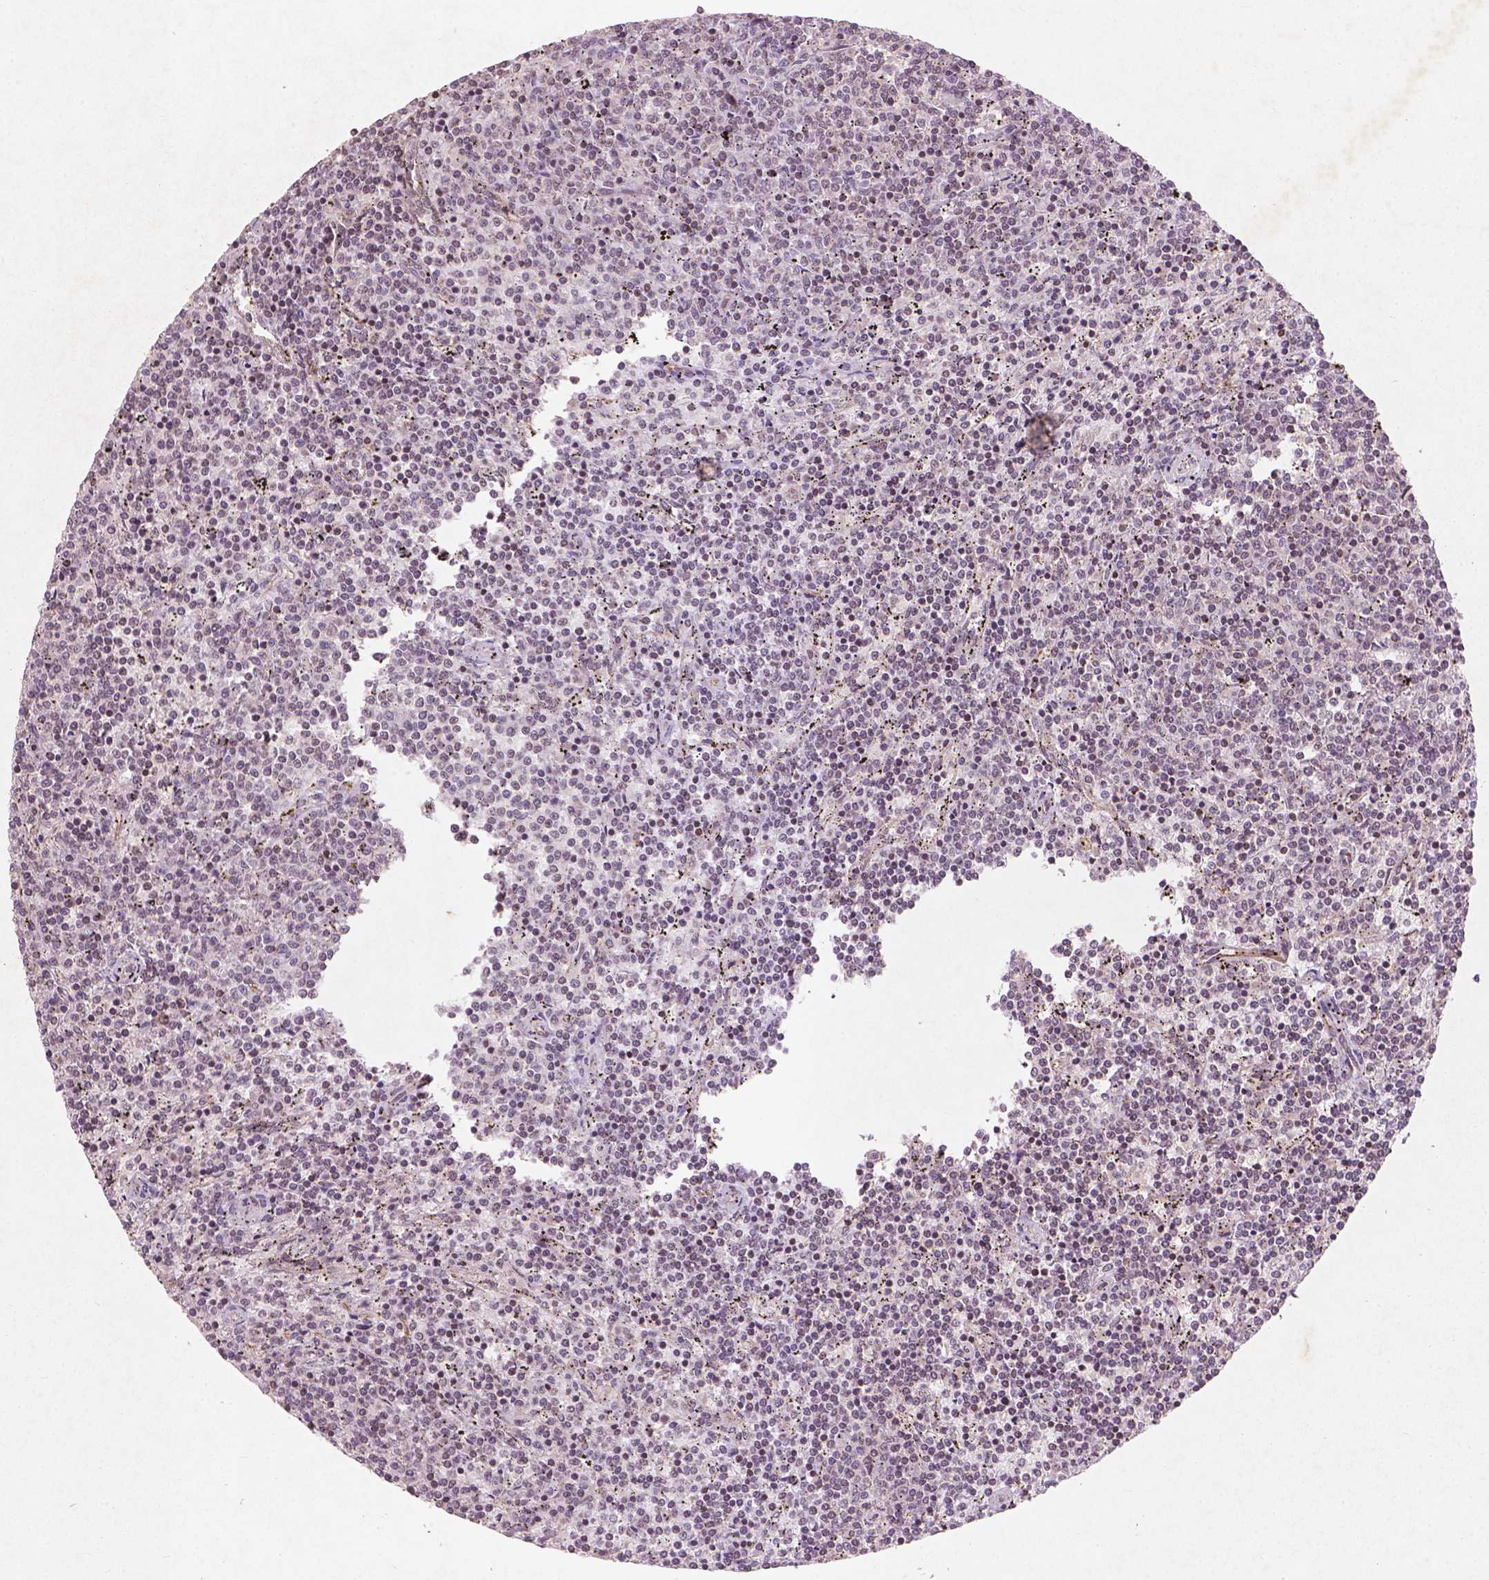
{"staining": {"intensity": "negative", "quantity": "none", "location": "none"}, "tissue": "lymphoma", "cell_type": "Tumor cells", "image_type": "cancer", "snomed": [{"axis": "morphology", "description": "Malignant lymphoma, non-Hodgkin's type, Low grade"}, {"axis": "topography", "description": "Spleen"}], "caption": "The IHC image has no significant positivity in tumor cells of malignant lymphoma, non-Hodgkin's type (low-grade) tissue.", "gene": "SMAD2", "patient": {"sex": "female", "age": 50}}